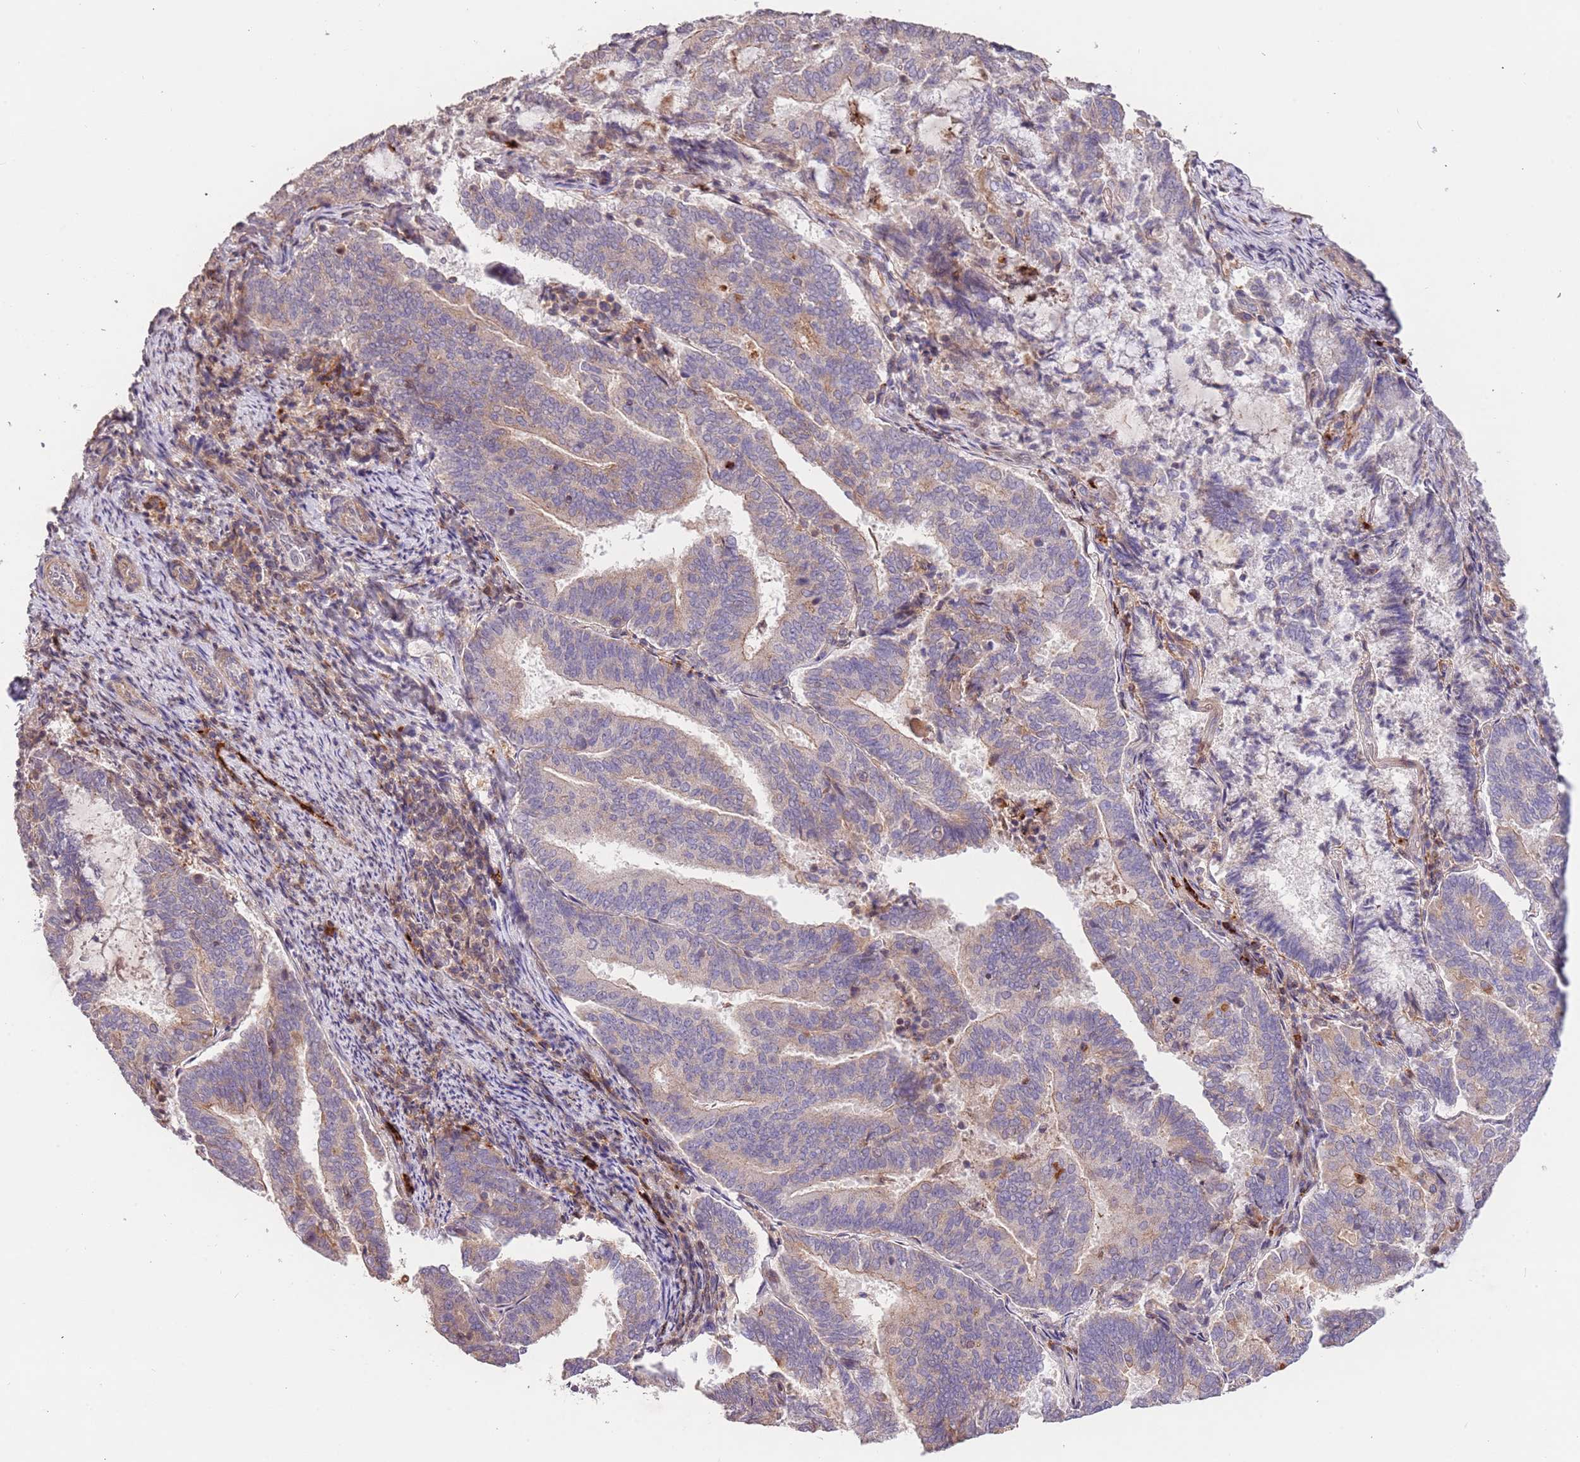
{"staining": {"intensity": "weak", "quantity": "<25%", "location": "cytoplasmic/membranous"}, "tissue": "endometrial cancer", "cell_type": "Tumor cells", "image_type": "cancer", "snomed": [{"axis": "morphology", "description": "Adenocarcinoma, NOS"}, {"axis": "topography", "description": "Endometrium"}], "caption": "There is no significant expression in tumor cells of endometrial cancer.", "gene": "SLC16A4", "patient": {"sex": "female", "age": 80}}